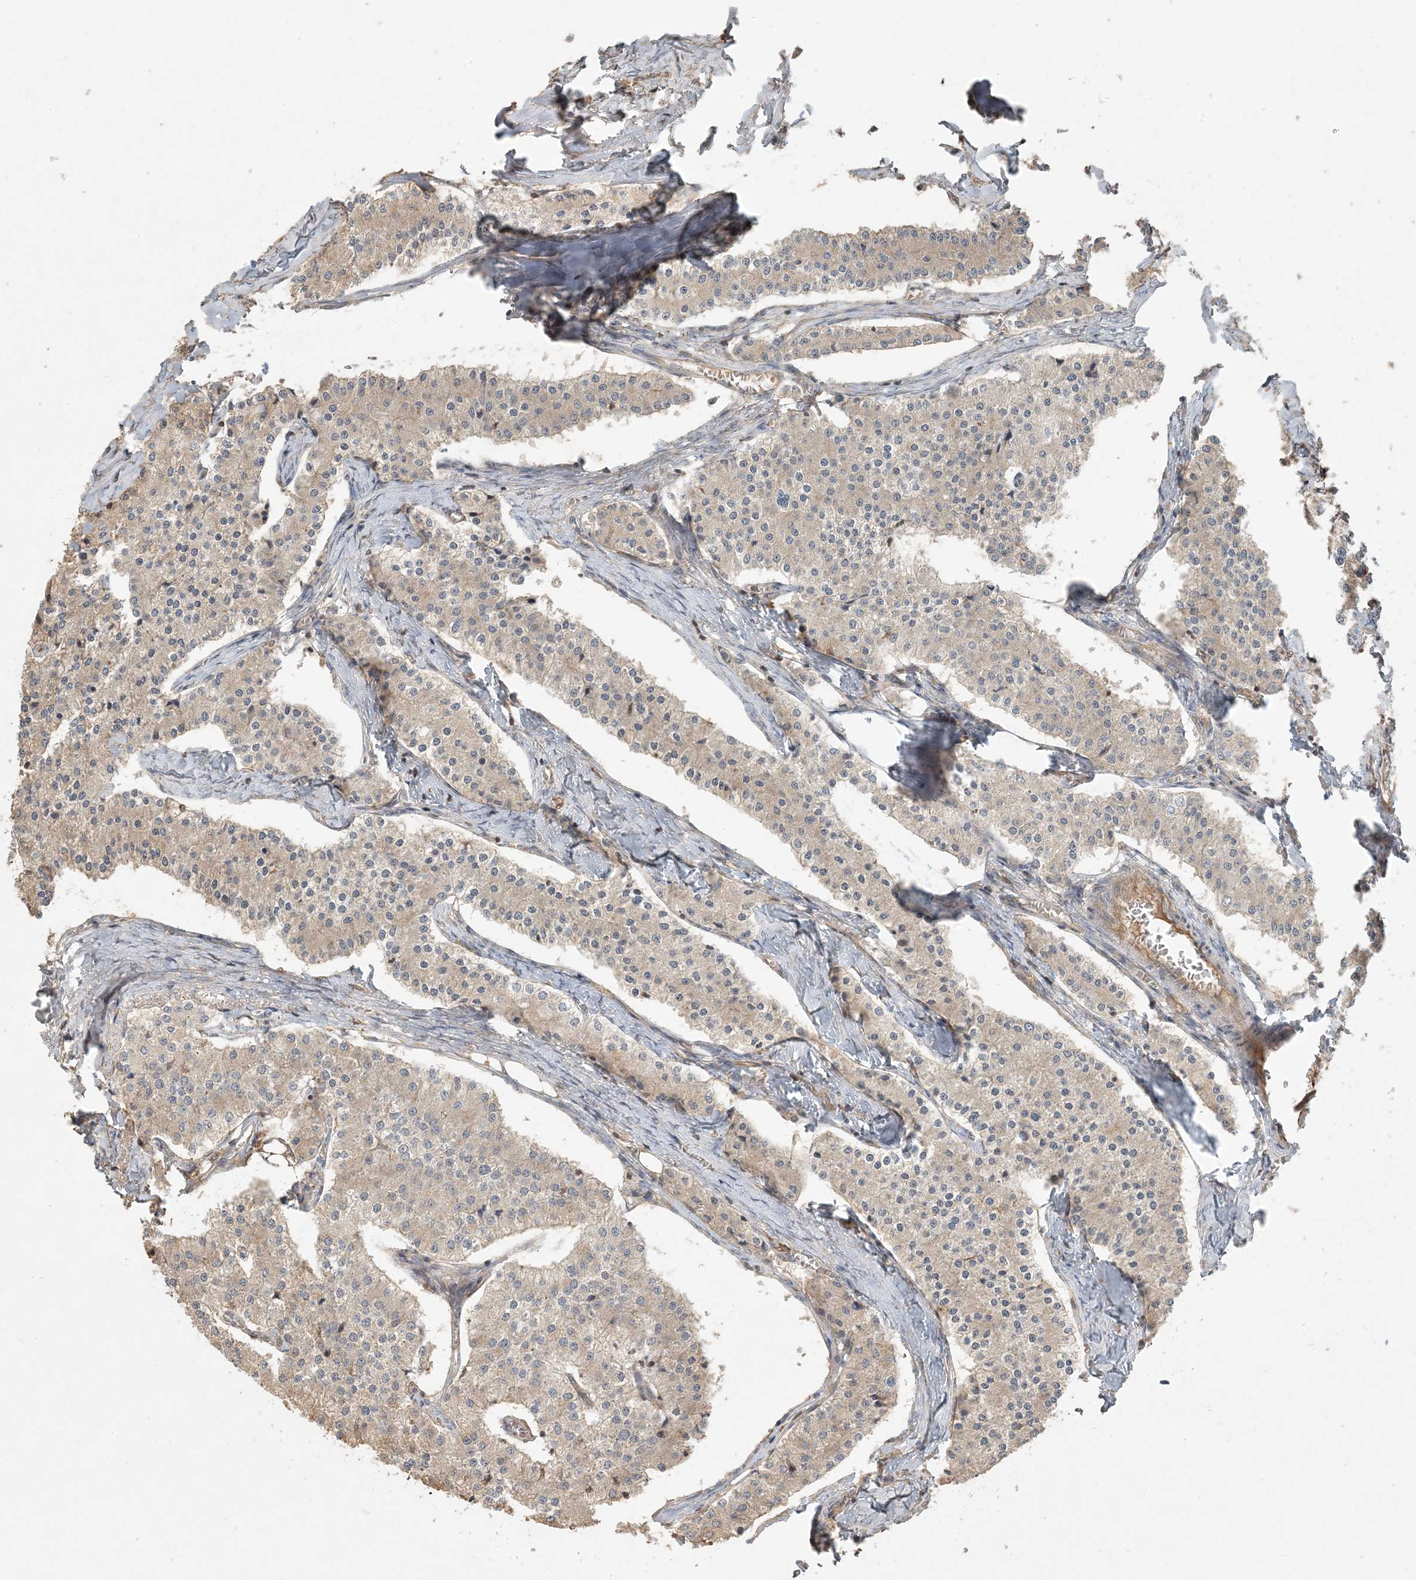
{"staining": {"intensity": "weak", "quantity": "<25%", "location": "cytoplasmic/membranous"}, "tissue": "carcinoid", "cell_type": "Tumor cells", "image_type": "cancer", "snomed": [{"axis": "morphology", "description": "Carcinoid, malignant, NOS"}, {"axis": "topography", "description": "Colon"}], "caption": "Immunohistochemistry histopathology image of malignant carcinoid stained for a protein (brown), which exhibits no staining in tumor cells.", "gene": "OBI1", "patient": {"sex": "female", "age": 52}}